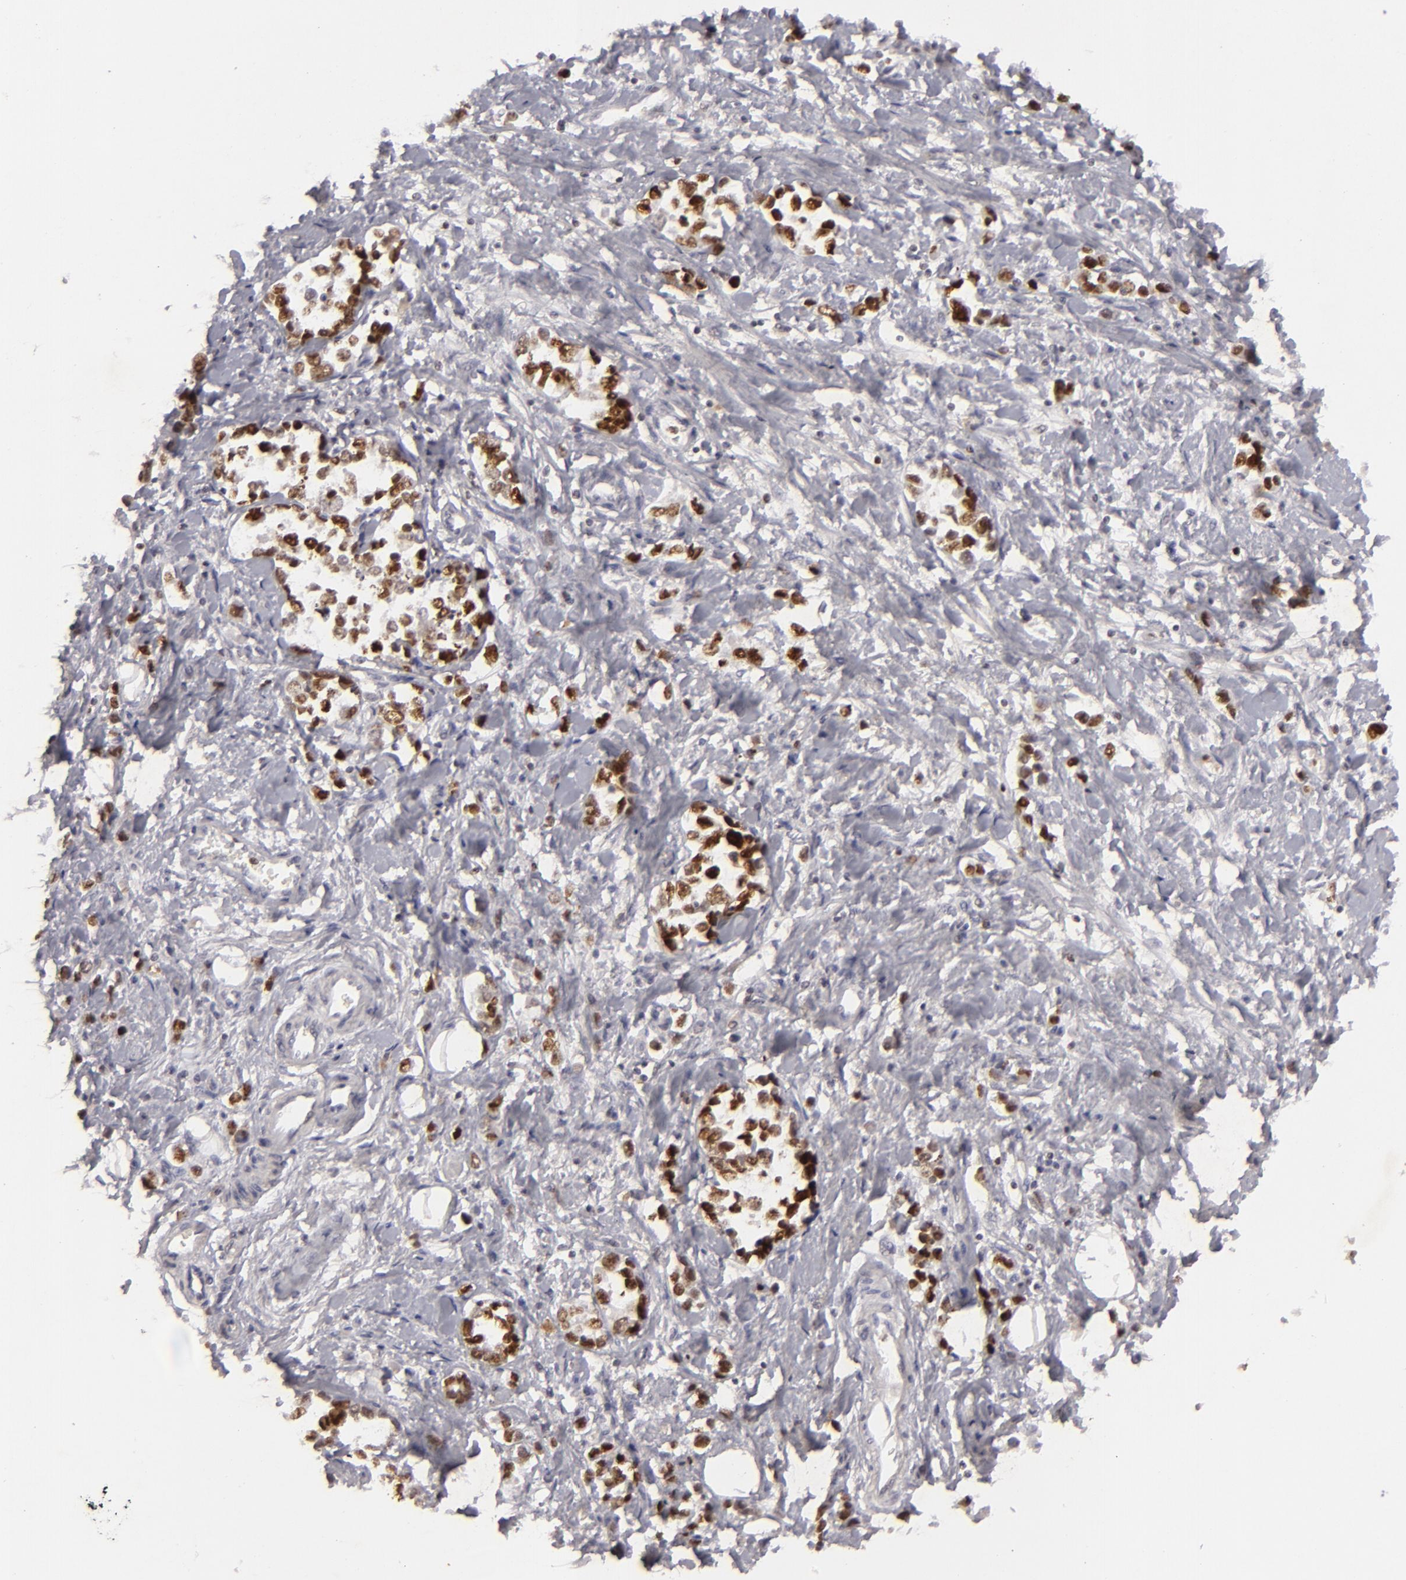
{"staining": {"intensity": "strong", "quantity": ">75%", "location": "nuclear"}, "tissue": "stomach cancer", "cell_type": "Tumor cells", "image_type": "cancer", "snomed": [{"axis": "morphology", "description": "Adenocarcinoma, NOS"}, {"axis": "topography", "description": "Stomach, upper"}], "caption": "DAB immunohistochemical staining of adenocarcinoma (stomach) reveals strong nuclear protein staining in approximately >75% of tumor cells. (DAB = brown stain, brightfield microscopy at high magnification).", "gene": "FEN1", "patient": {"sex": "male", "age": 76}}